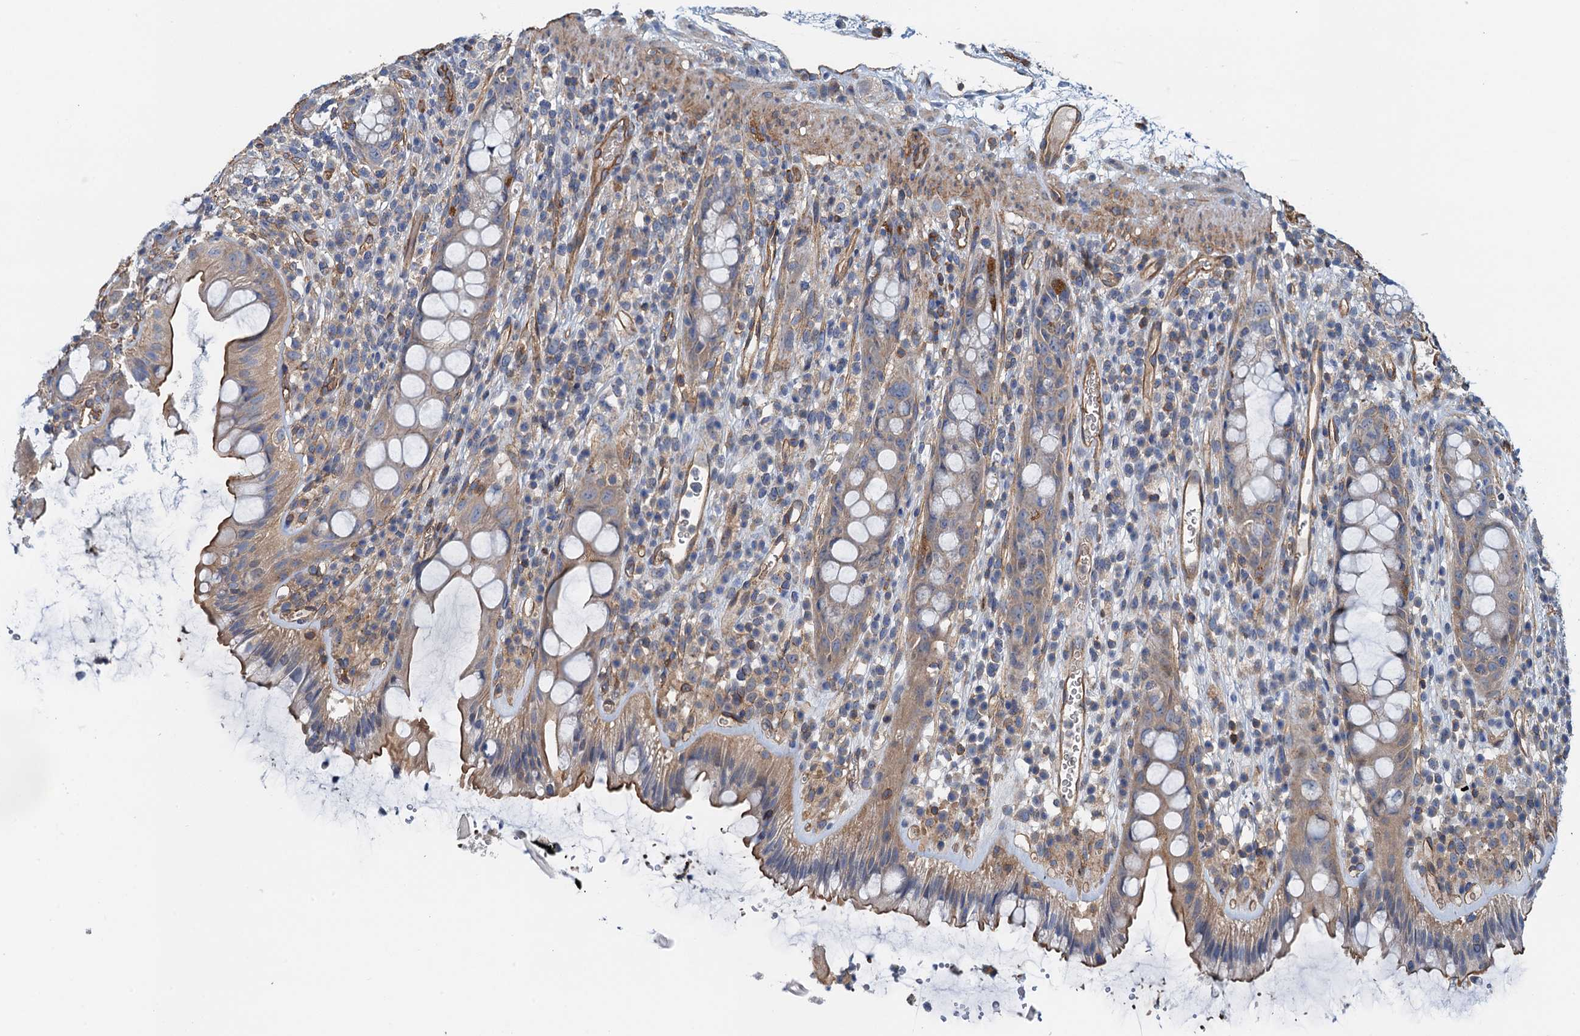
{"staining": {"intensity": "moderate", "quantity": ">75%", "location": "cytoplasmic/membranous"}, "tissue": "rectum", "cell_type": "Glandular cells", "image_type": "normal", "snomed": [{"axis": "morphology", "description": "Normal tissue, NOS"}, {"axis": "topography", "description": "Rectum"}], "caption": "Normal rectum shows moderate cytoplasmic/membranous expression in about >75% of glandular cells, visualized by immunohistochemistry.", "gene": "ROGDI", "patient": {"sex": "female", "age": 57}}